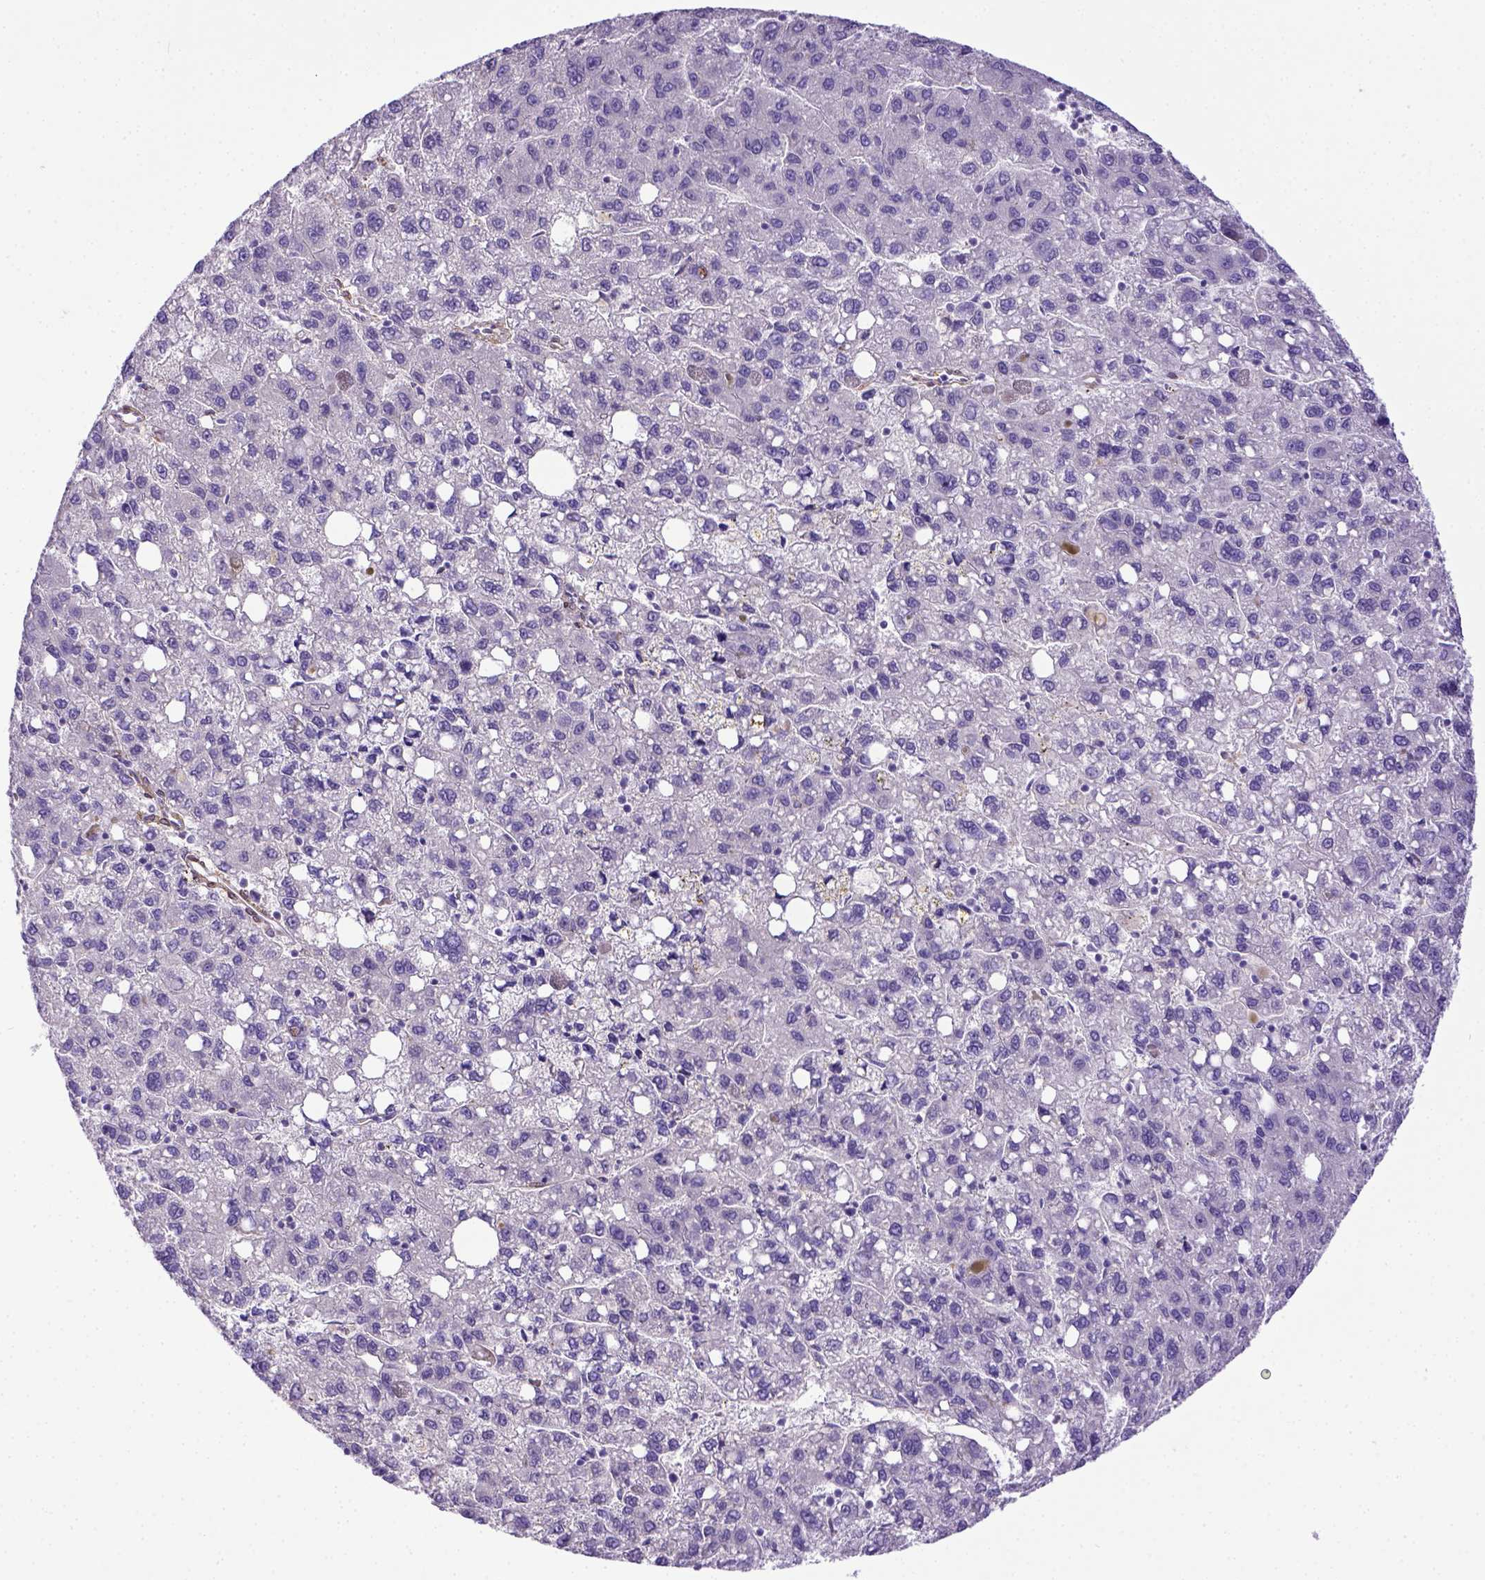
{"staining": {"intensity": "negative", "quantity": "none", "location": "none"}, "tissue": "liver cancer", "cell_type": "Tumor cells", "image_type": "cancer", "snomed": [{"axis": "morphology", "description": "Carcinoma, Hepatocellular, NOS"}, {"axis": "topography", "description": "Liver"}], "caption": "There is no significant positivity in tumor cells of hepatocellular carcinoma (liver).", "gene": "BTN1A1", "patient": {"sex": "female", "age": 82}}